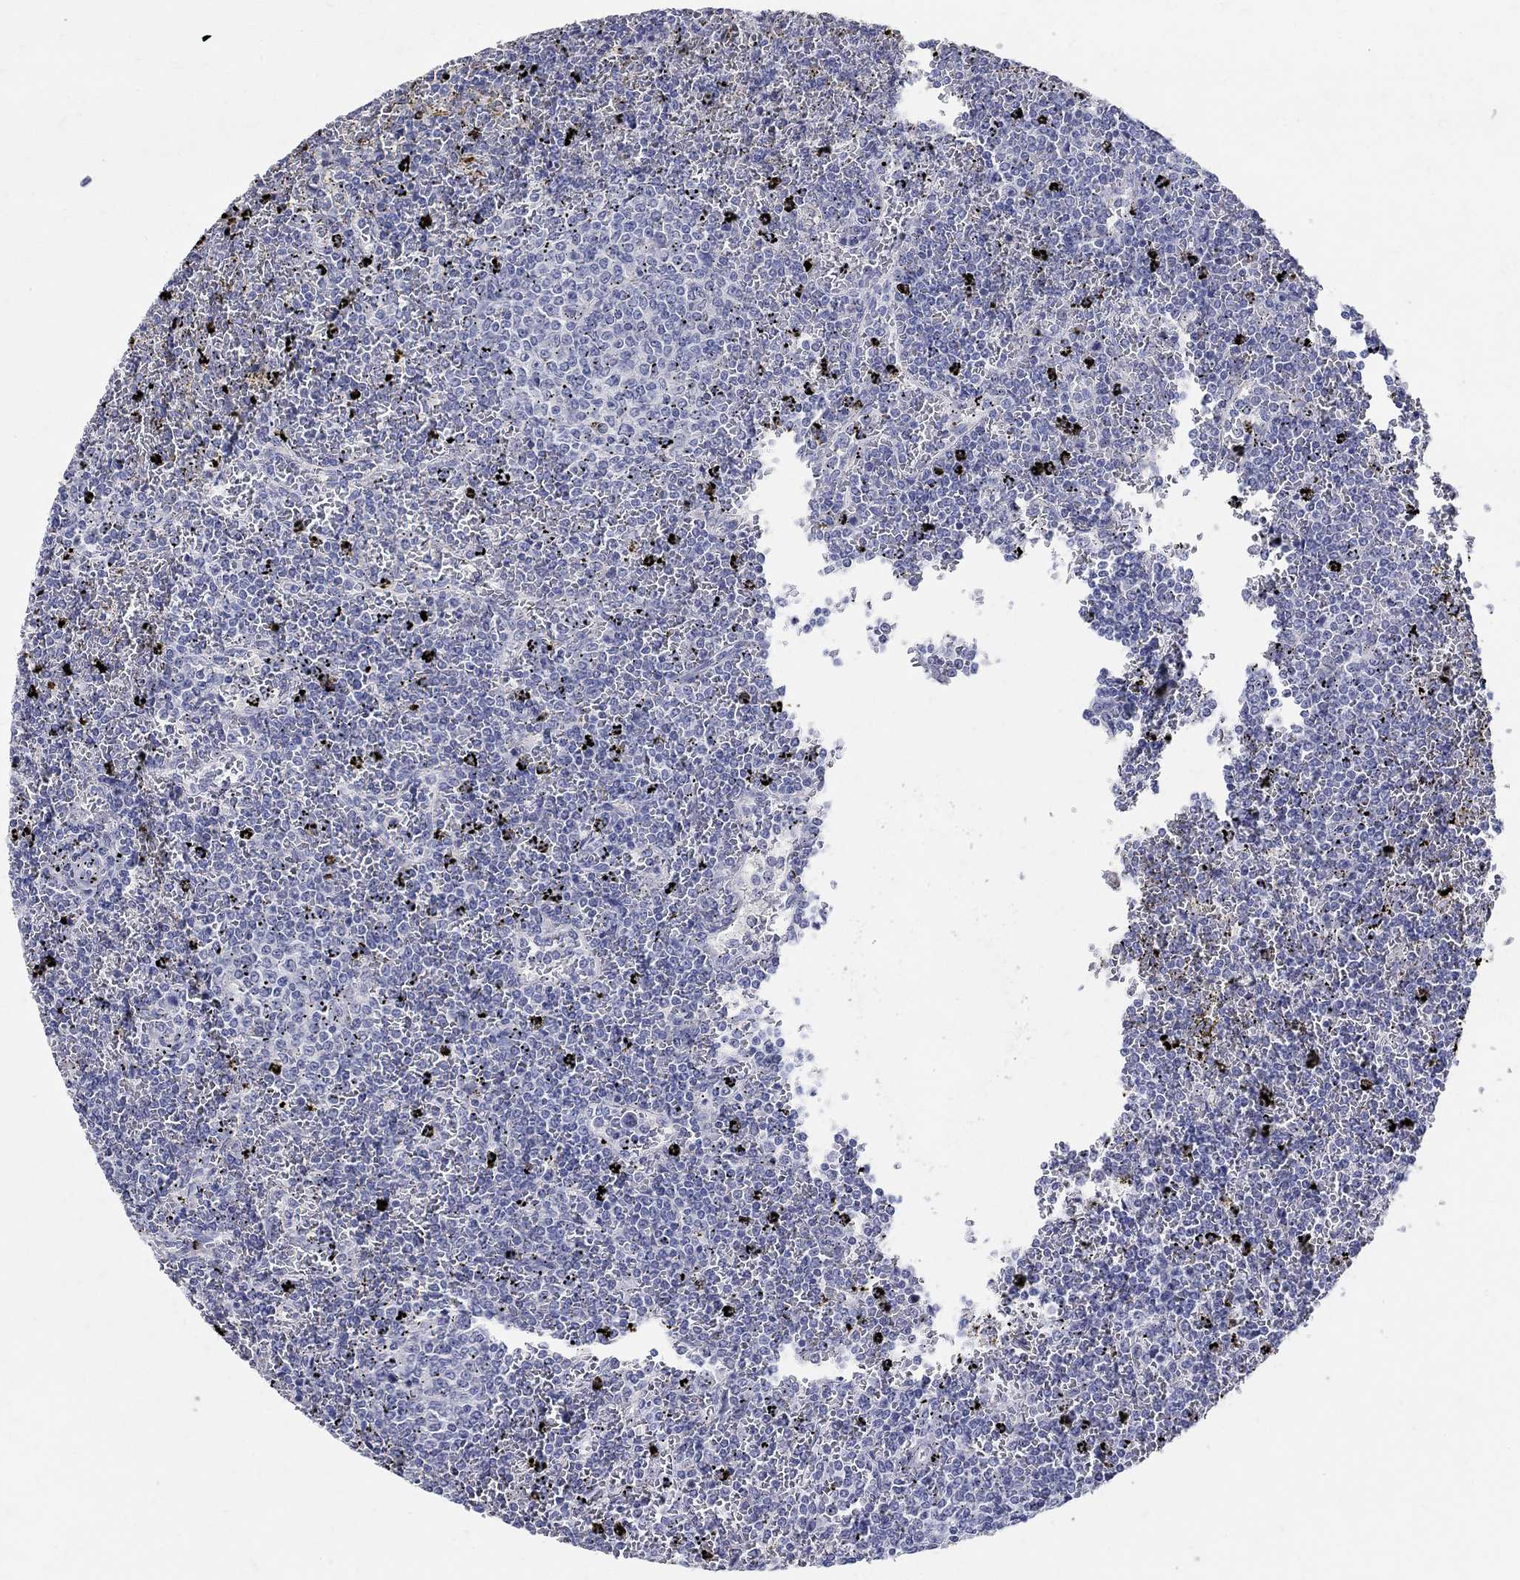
{"staining": {"intensity": "negative", "quantity": "none", "location": "none"}, "tissue": "lymphoma", "cell_type": "Tumor cells", "image_type": "cancer", "snomed": [{"axis": "morphology", "description": "Malignant lymphoma, non-Hodgkin's type, Low grade"}, {"axis": "topography", "description": "Spleen"}], "caption": "Photomicrograph shows no protein staining in tumor cells of malignant lymphoma, non-Hodgkin's type (low-grade) tissue. Nuclei are stained in blue.", "gene": "SOX2", "patient": {"sex": "female", "age": 77}}